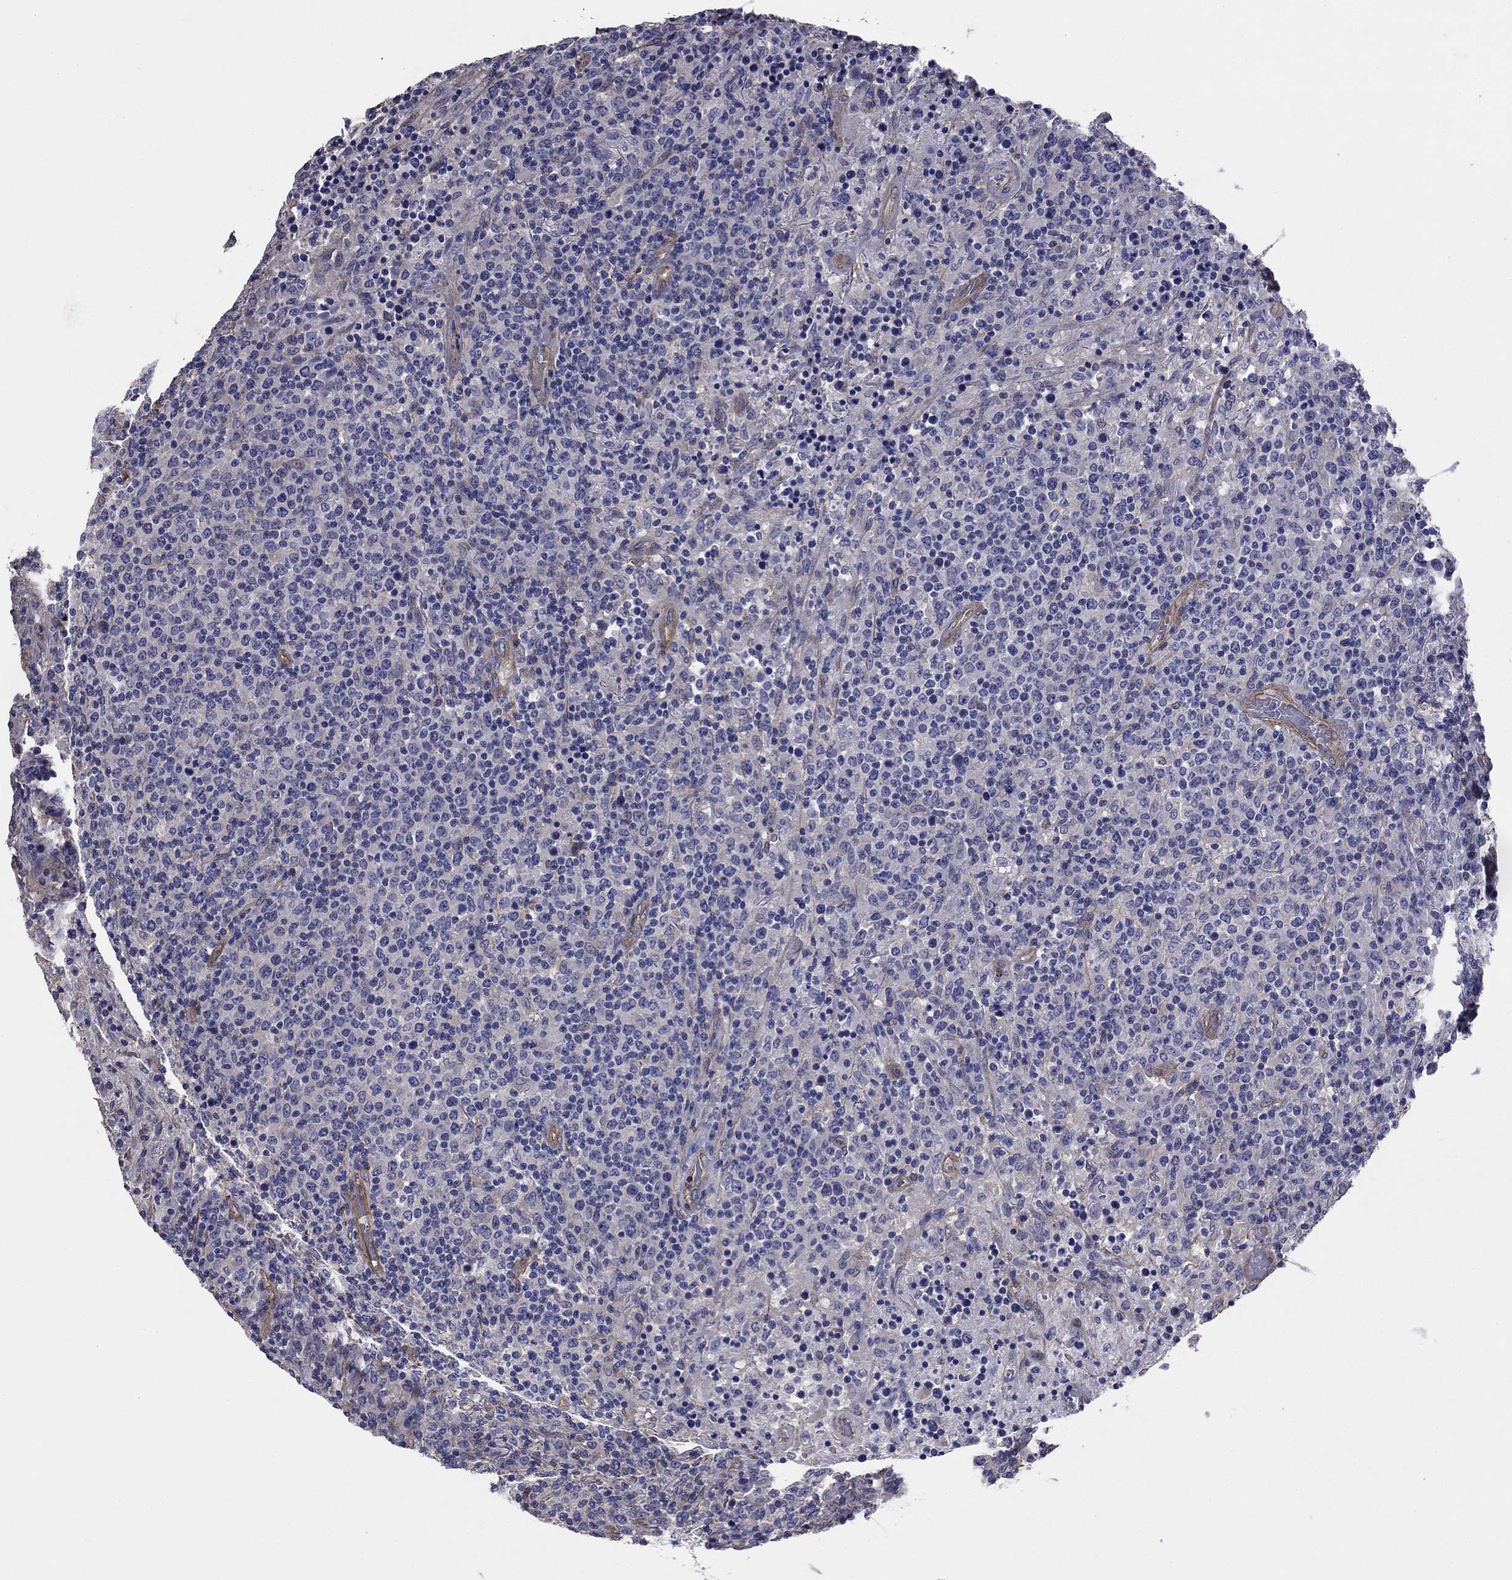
{"staining": {"intensity": "negative", "quantity": "none", "location": "none"}, "tissue": "lymphoma", "cell_type": "Tumor cells", "image_type": "cancer", "snomed": [{"axis": "morphology", "description": "Malignant lymphoma, non-Hodgkin's type, High grade"}, {"axis": "topography", "description": "Lung"}], "caption": "High power microscopy photomicrograph of an IHC histopathology image of lymphoma, revealing no significant positivity in tumor cells. The staining was performed using DAB (3,3'-diaminobenzidine) to visualize the protein expression in brown, while the nuclei were stained in blue with hematoxylin (Magnification: 20x).", "gene": "TCHH", "patient": {"sex": "male", "age": 79}}